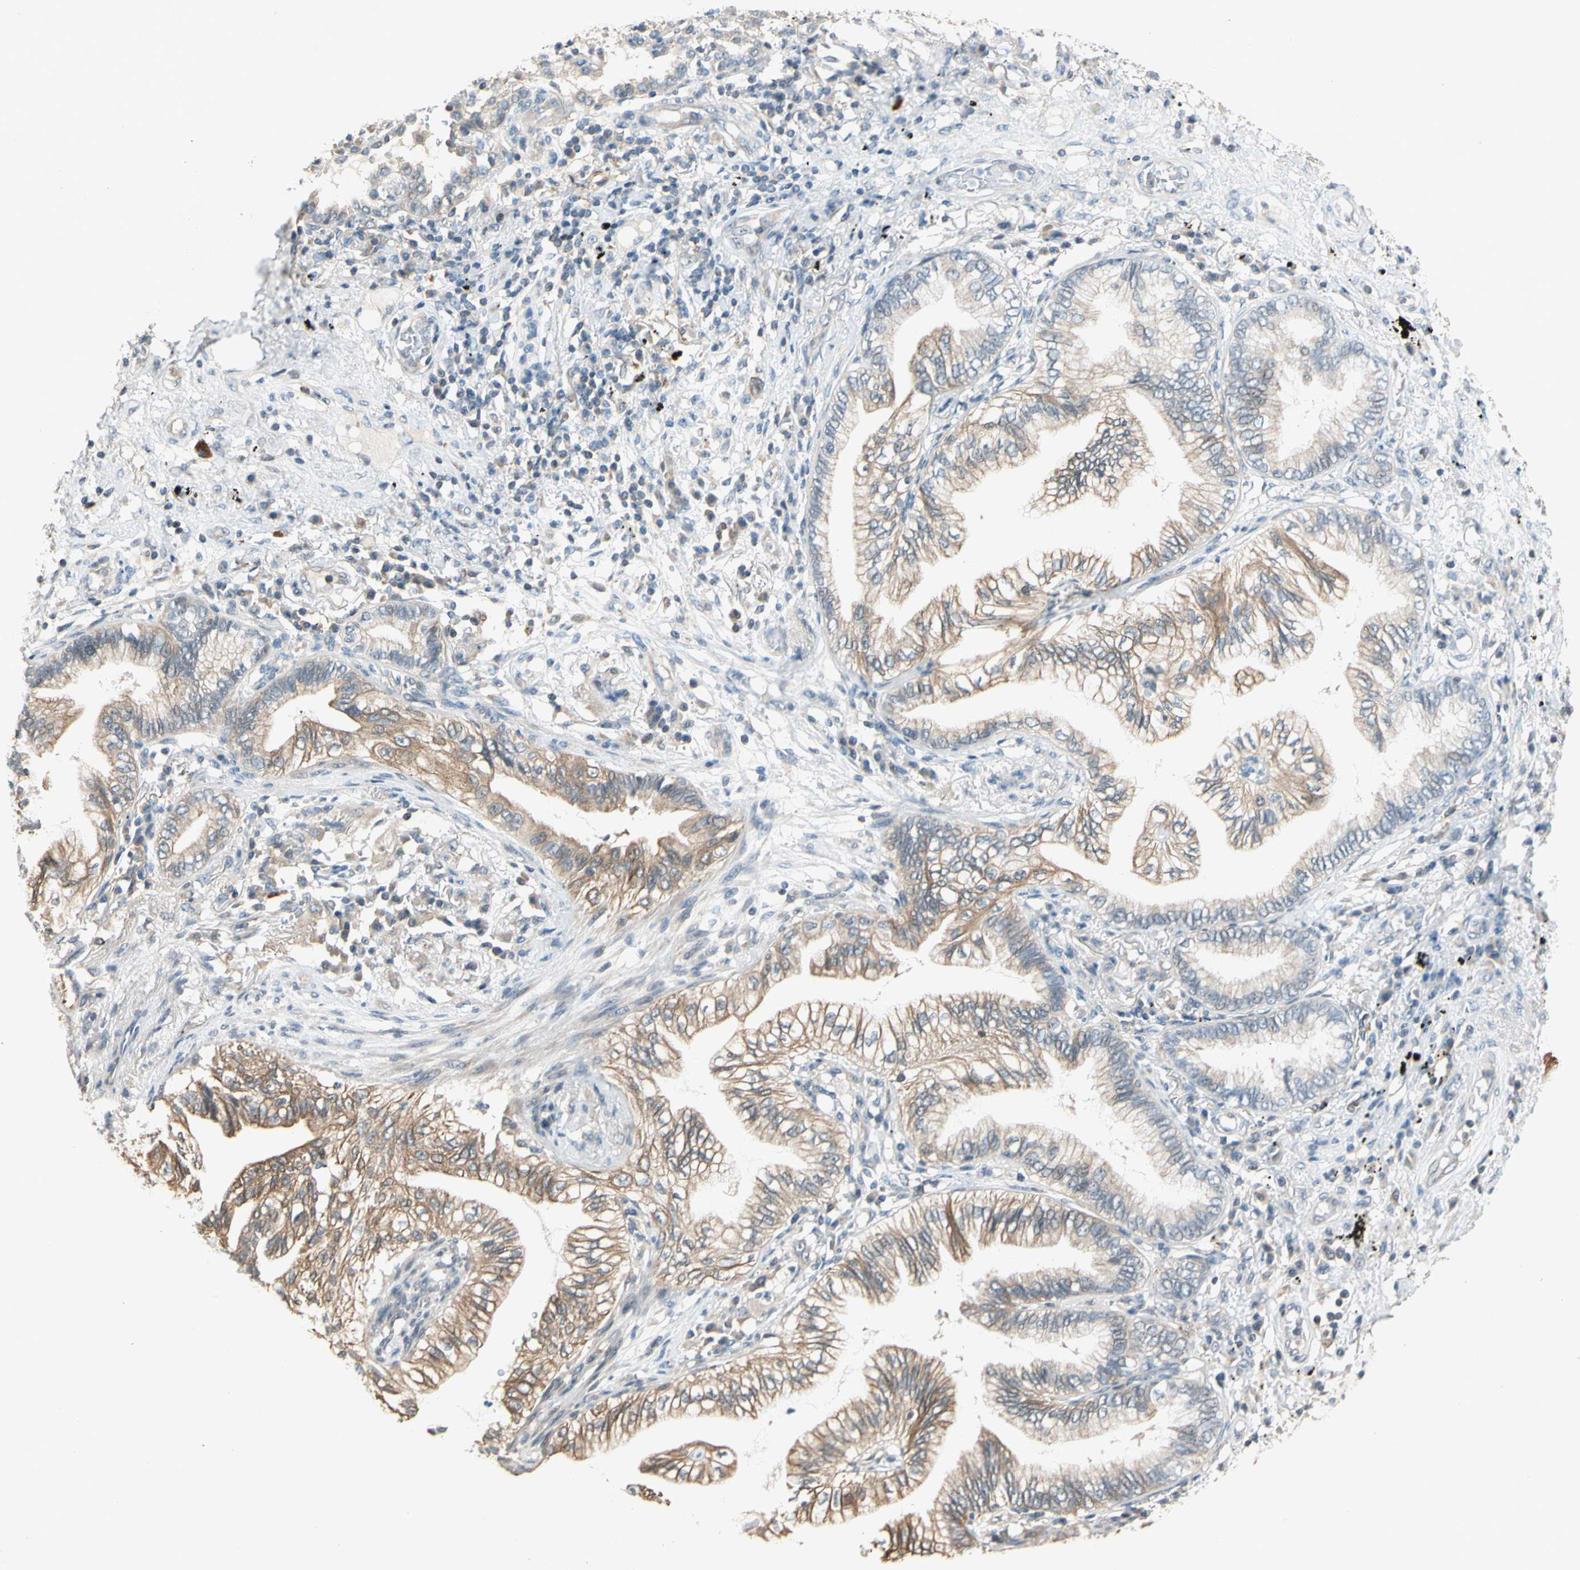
{"staining": {"intensity": "moderate", "quantity": ">75%", "location": "cytoplasmic/membranous"}, "tissue": "lung cancer", "cell_type": "Tumor cells", "image_type": "cancer", "snomed": [{"axis": "morphology", "description": "Normal tissue, NOS"}, {"axis": "morphology", "description": "Adenocarcinoma, NOS"}, {"axis": "topography", "description": "Bronchus"}, {"axis": "topography", "description": "Lung"}], "caption": "Tumor cells demonstrate moderate cytoplasmic/membranous positivity in approximately >75% of cells in lung cancer (adenocarcinoma).", "gene": "MAP3K7", "patient": {"sex": "female", "age": 70}}